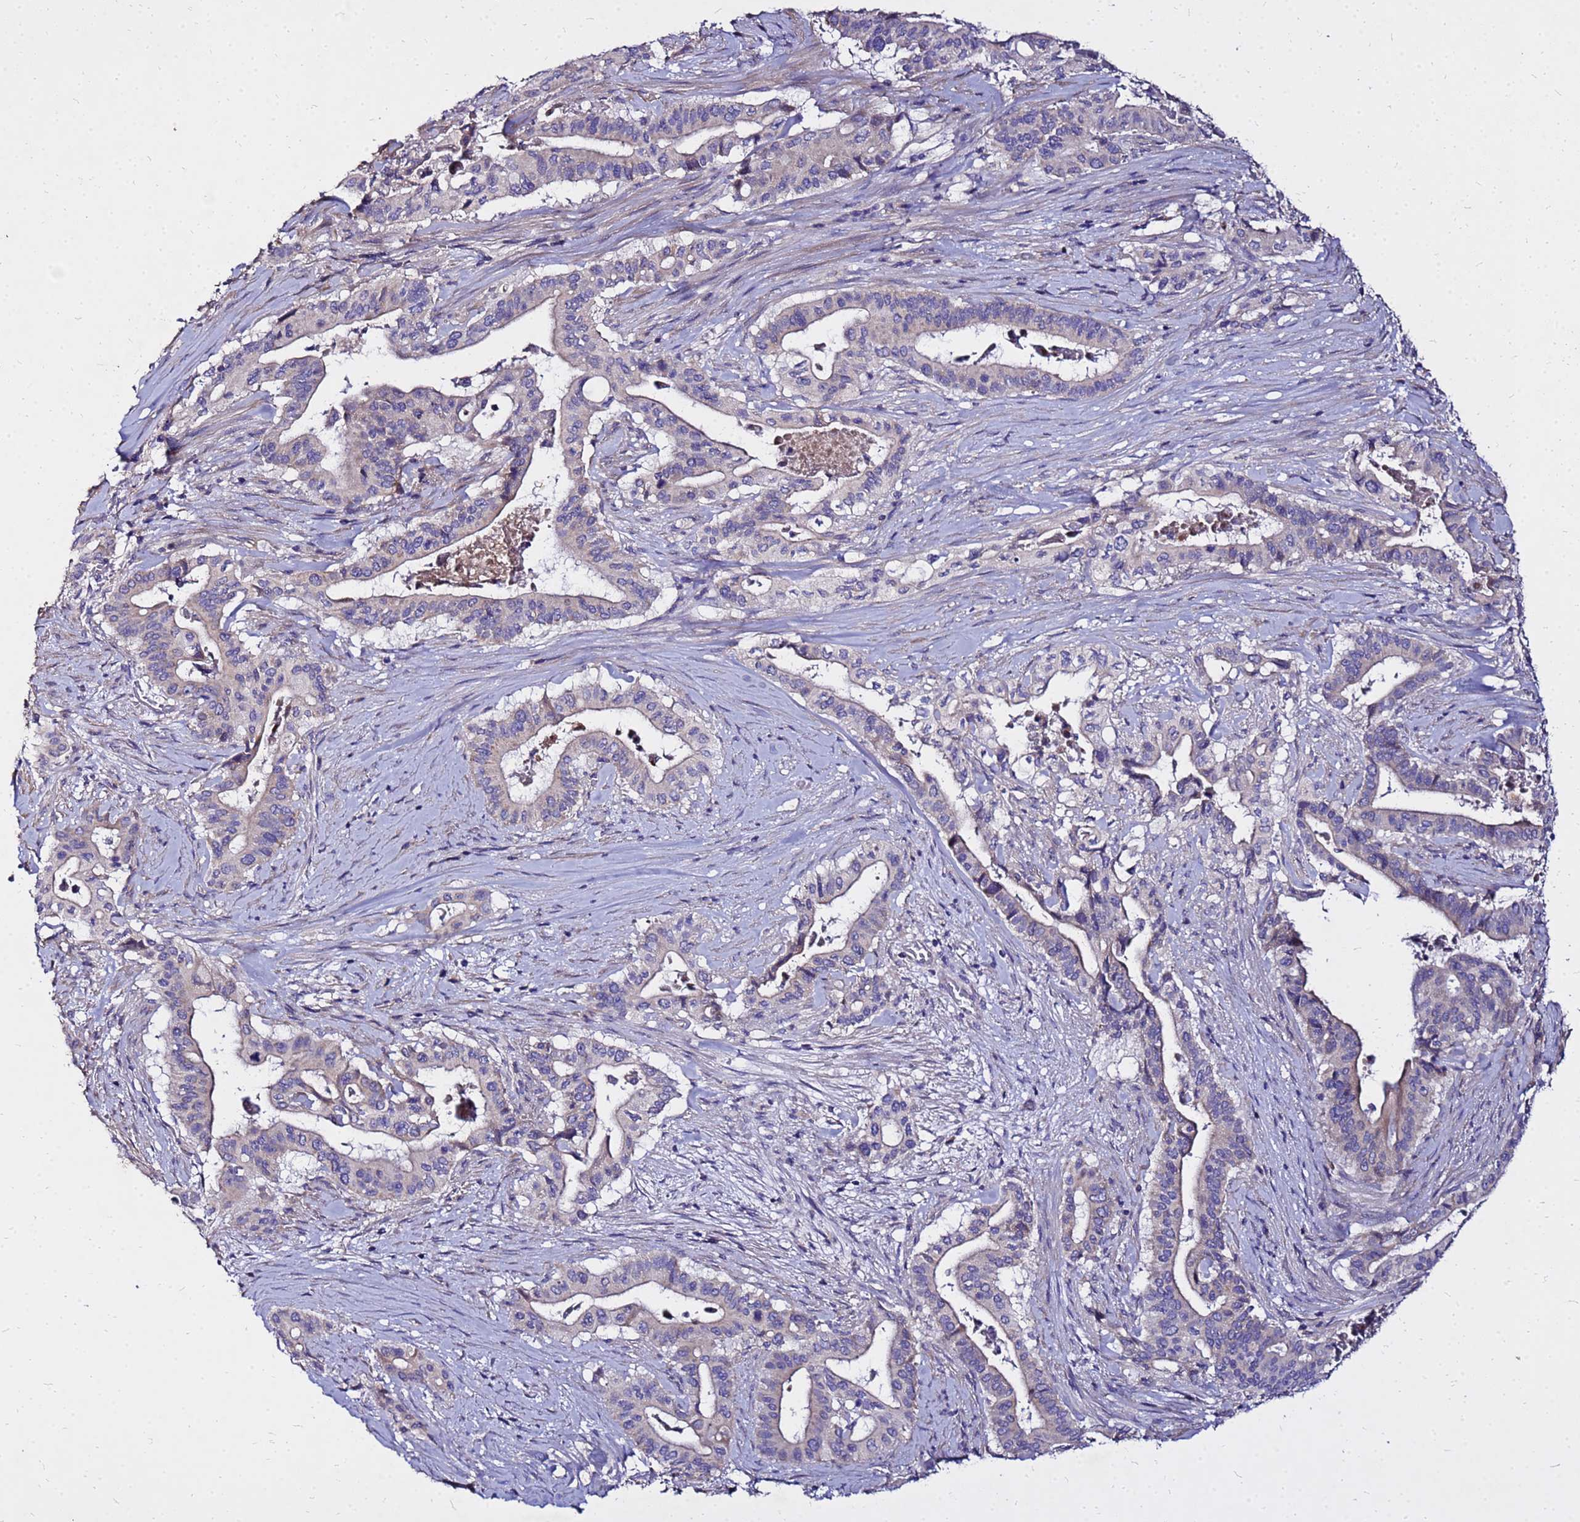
{"staining": {"intensity": "weak", "quantity": "<25%", "location": "cytoplasmic/membranous"}, "tissue": "pancreatic cancer", "cell_type": "Tumor cells", "image_type": "cancer", "snomed": [{"axis": "morphology", "description": "Adenocarcinoma, NOS"}, {"axis": "topography", "description": "Pancreas"}], "caption": "Pancreatic cancer was stained to show a protein in brown. There is no significant expression in tumor cells. (DAB immunohistochemistry, high magnification).", "gene": "COX14", "patient": {"sex": "female", "age": 77}}